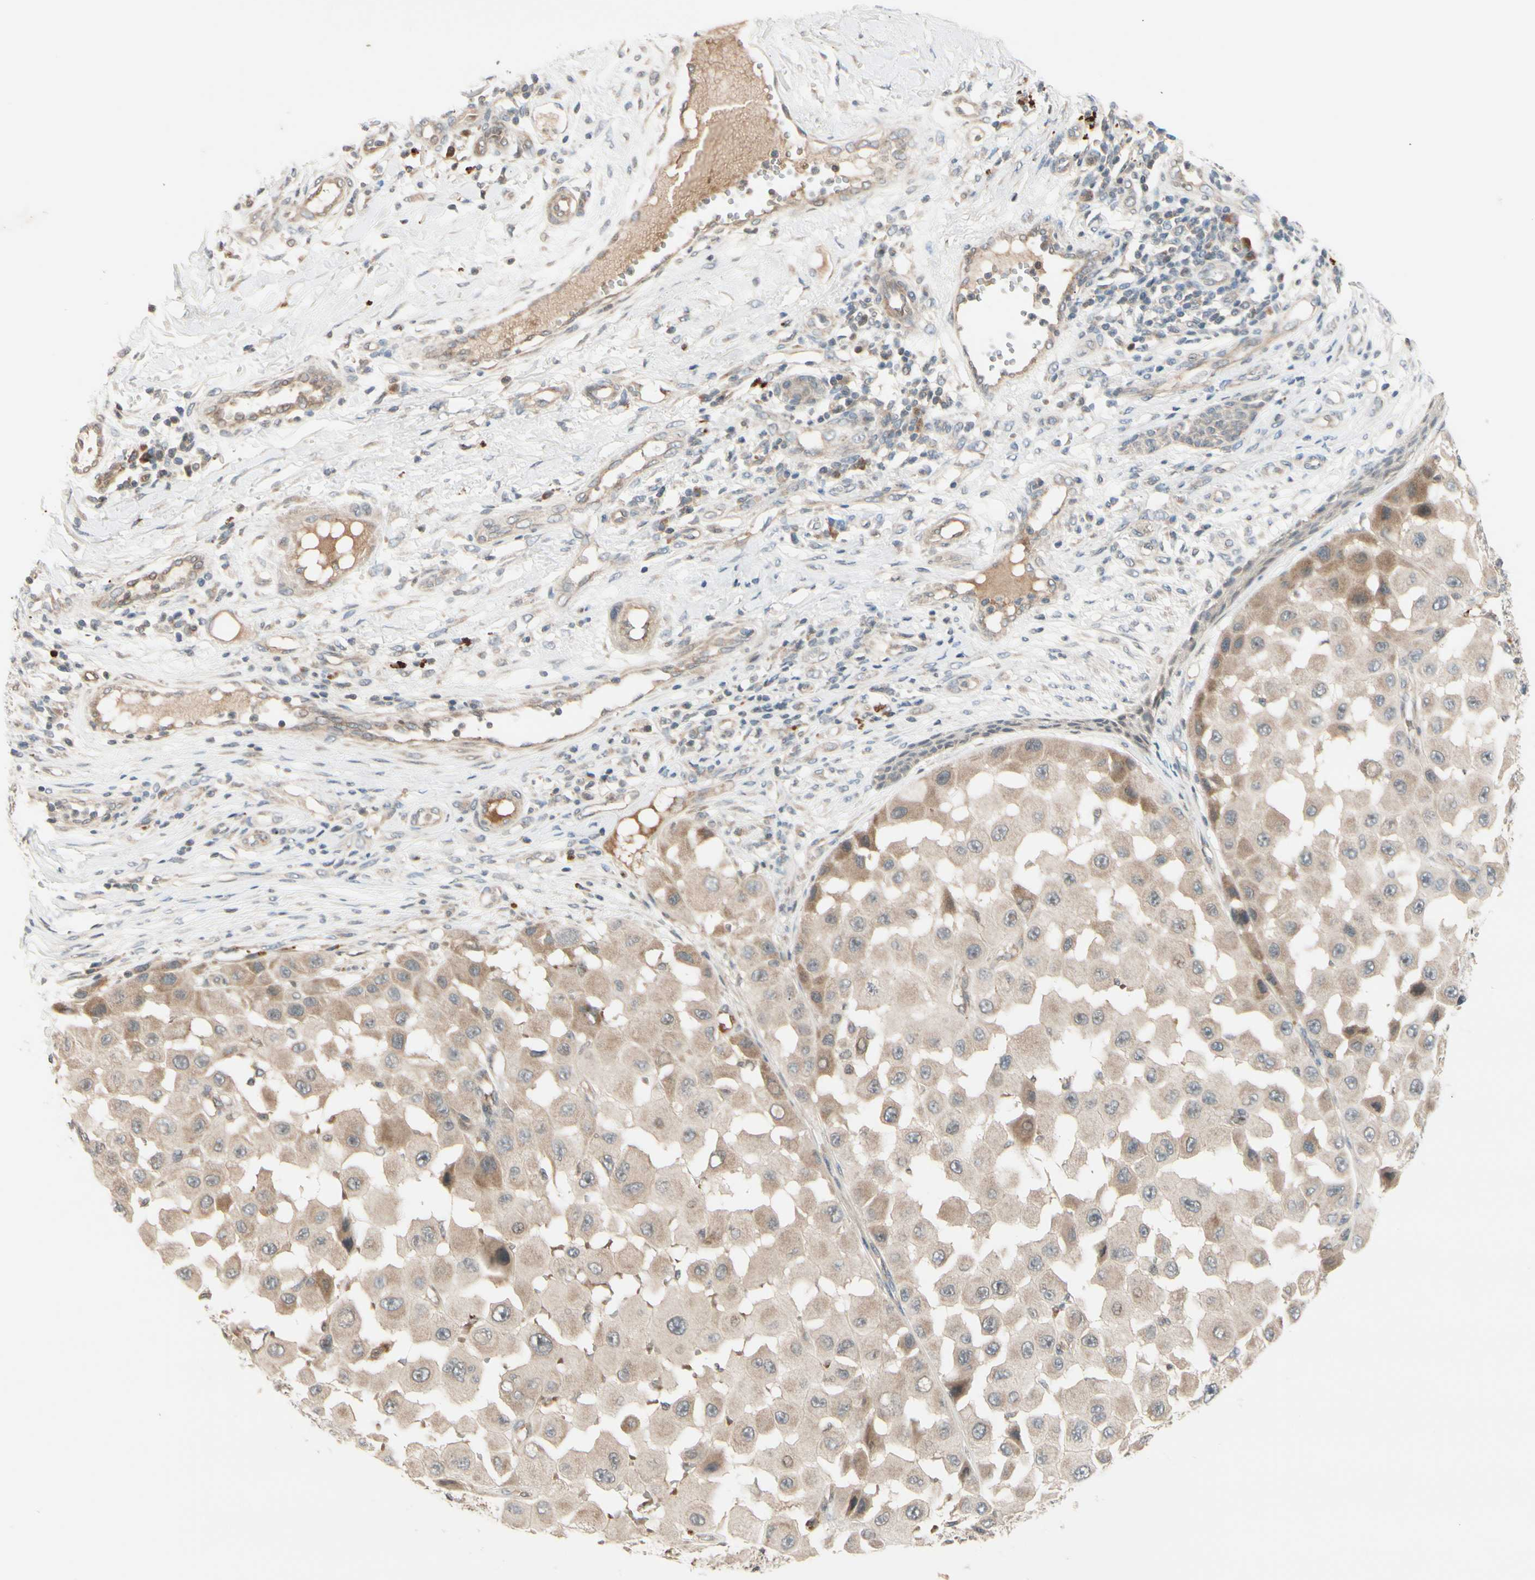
{"staining": {"intensity": "weak", "quantity": ">75%", "location": "cytoplasmic/membranous"}, "tissue": "melanoma", "cell_type": "Tumor cells", "image_type": "cancer", "snomed": [{"axis": "morphology", "description": "Malignant melanoma, NOS"}, {"axis": "topography", "description": "Skin"}], "caption": "Immunohistochemistry (IHC) photomicrograph of neoplastic tissue: human melanoma stained using immunohistochemistry (IHC) displays low levels of weak protein expression localized specifically in the cytoplasmic/membranous of tumor cells, appearing as a cytoplasmic/membranous brown color.", "gene": "FGF10", "patient": {"sex": "female", "age": 81}}